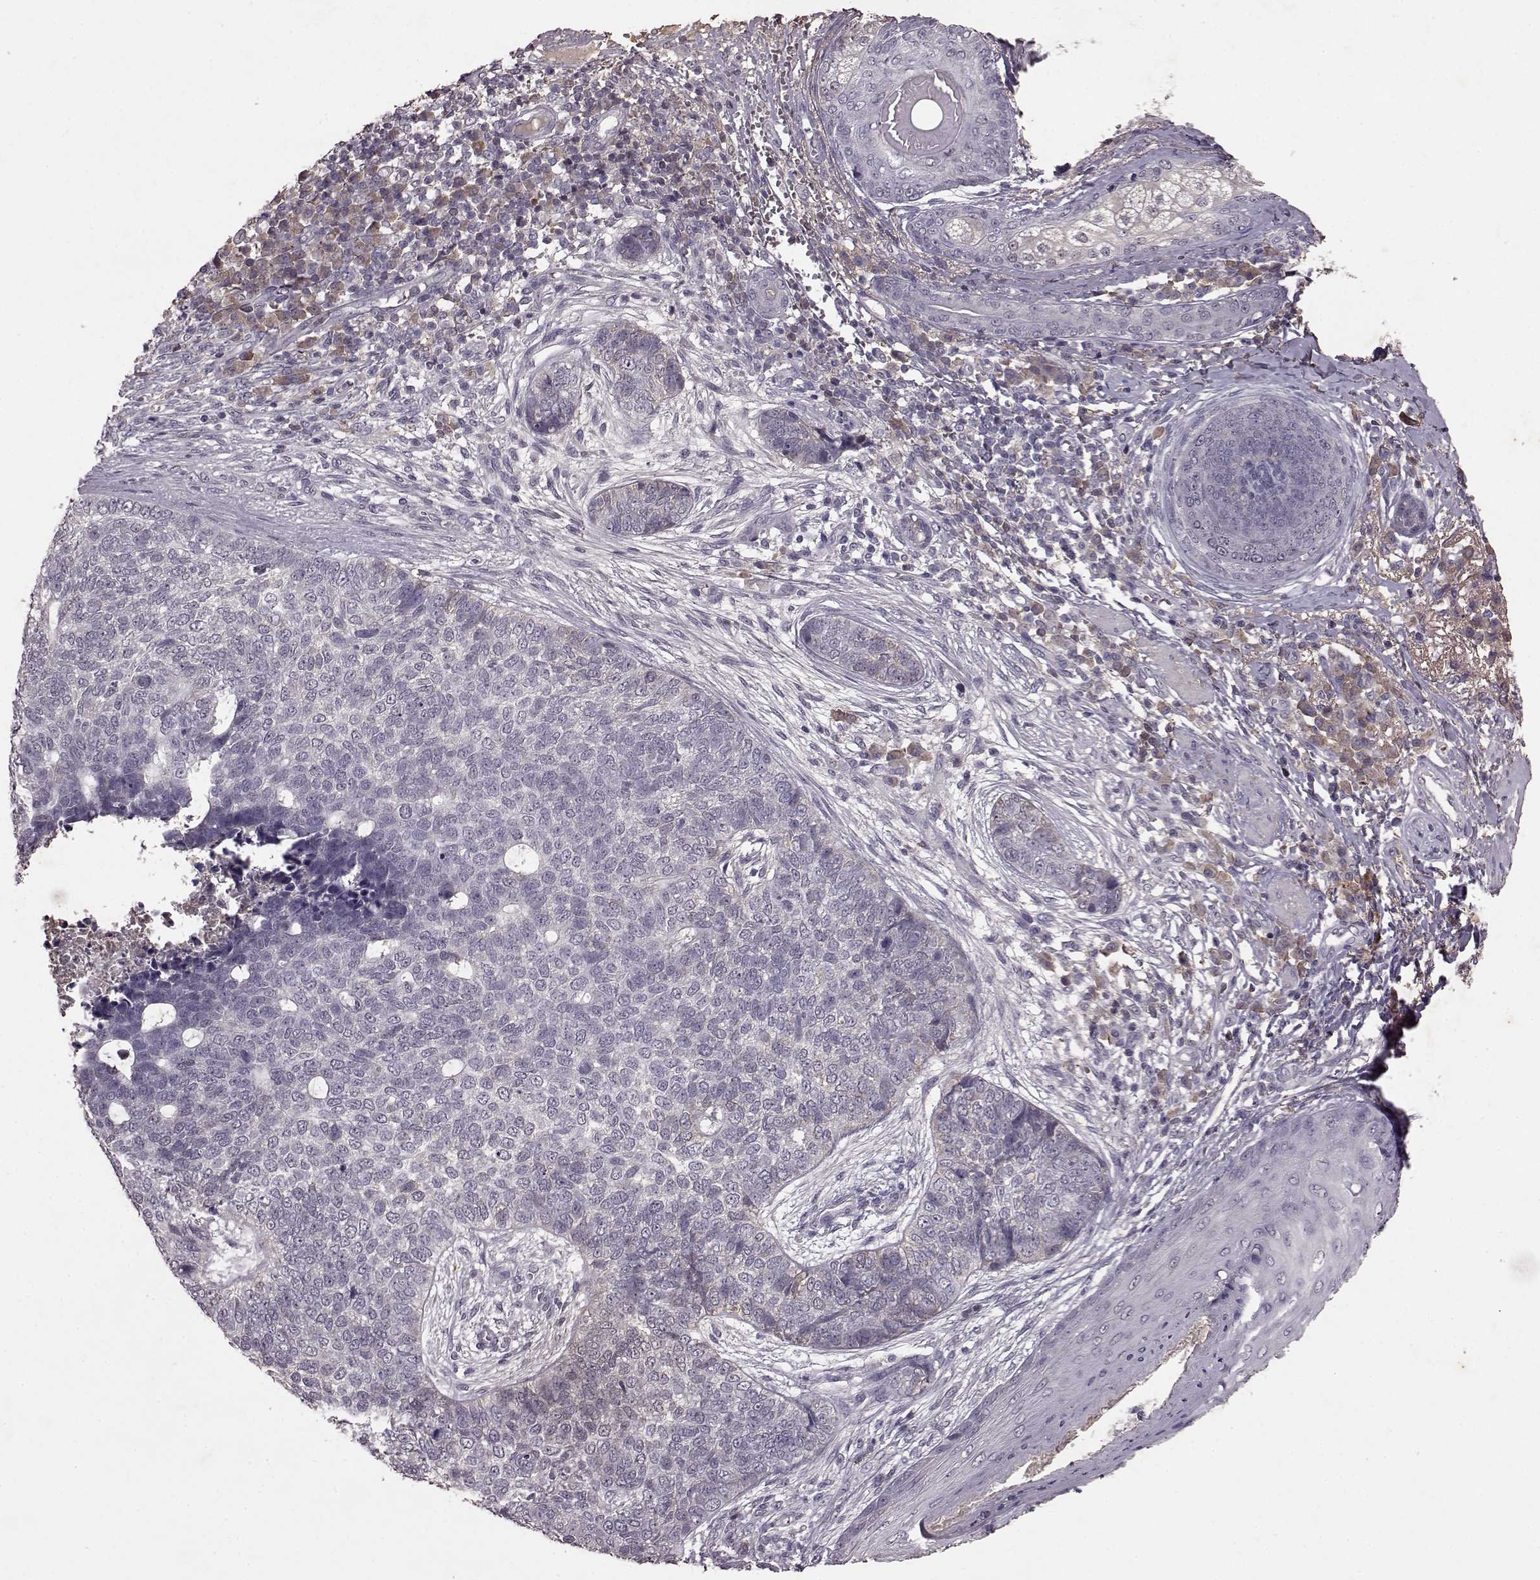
{"staining": {"intensity": "negative", "quantity": "none", "location": "none"}, "tissue": "skin cancer", "cell_type": "Tumor cells", "image_type": "cancer", "snomed": [{"axis": "morphology", "description": "Basal cell carcinoma"}, {"axis": "topography", "description": "Skin"}], "caption": "Tumor cells are negative for brown protein staining in skin basal cell carcinoma.", "gene": "FRRS1L", "patient": {"sex": "female", "age": 69}}